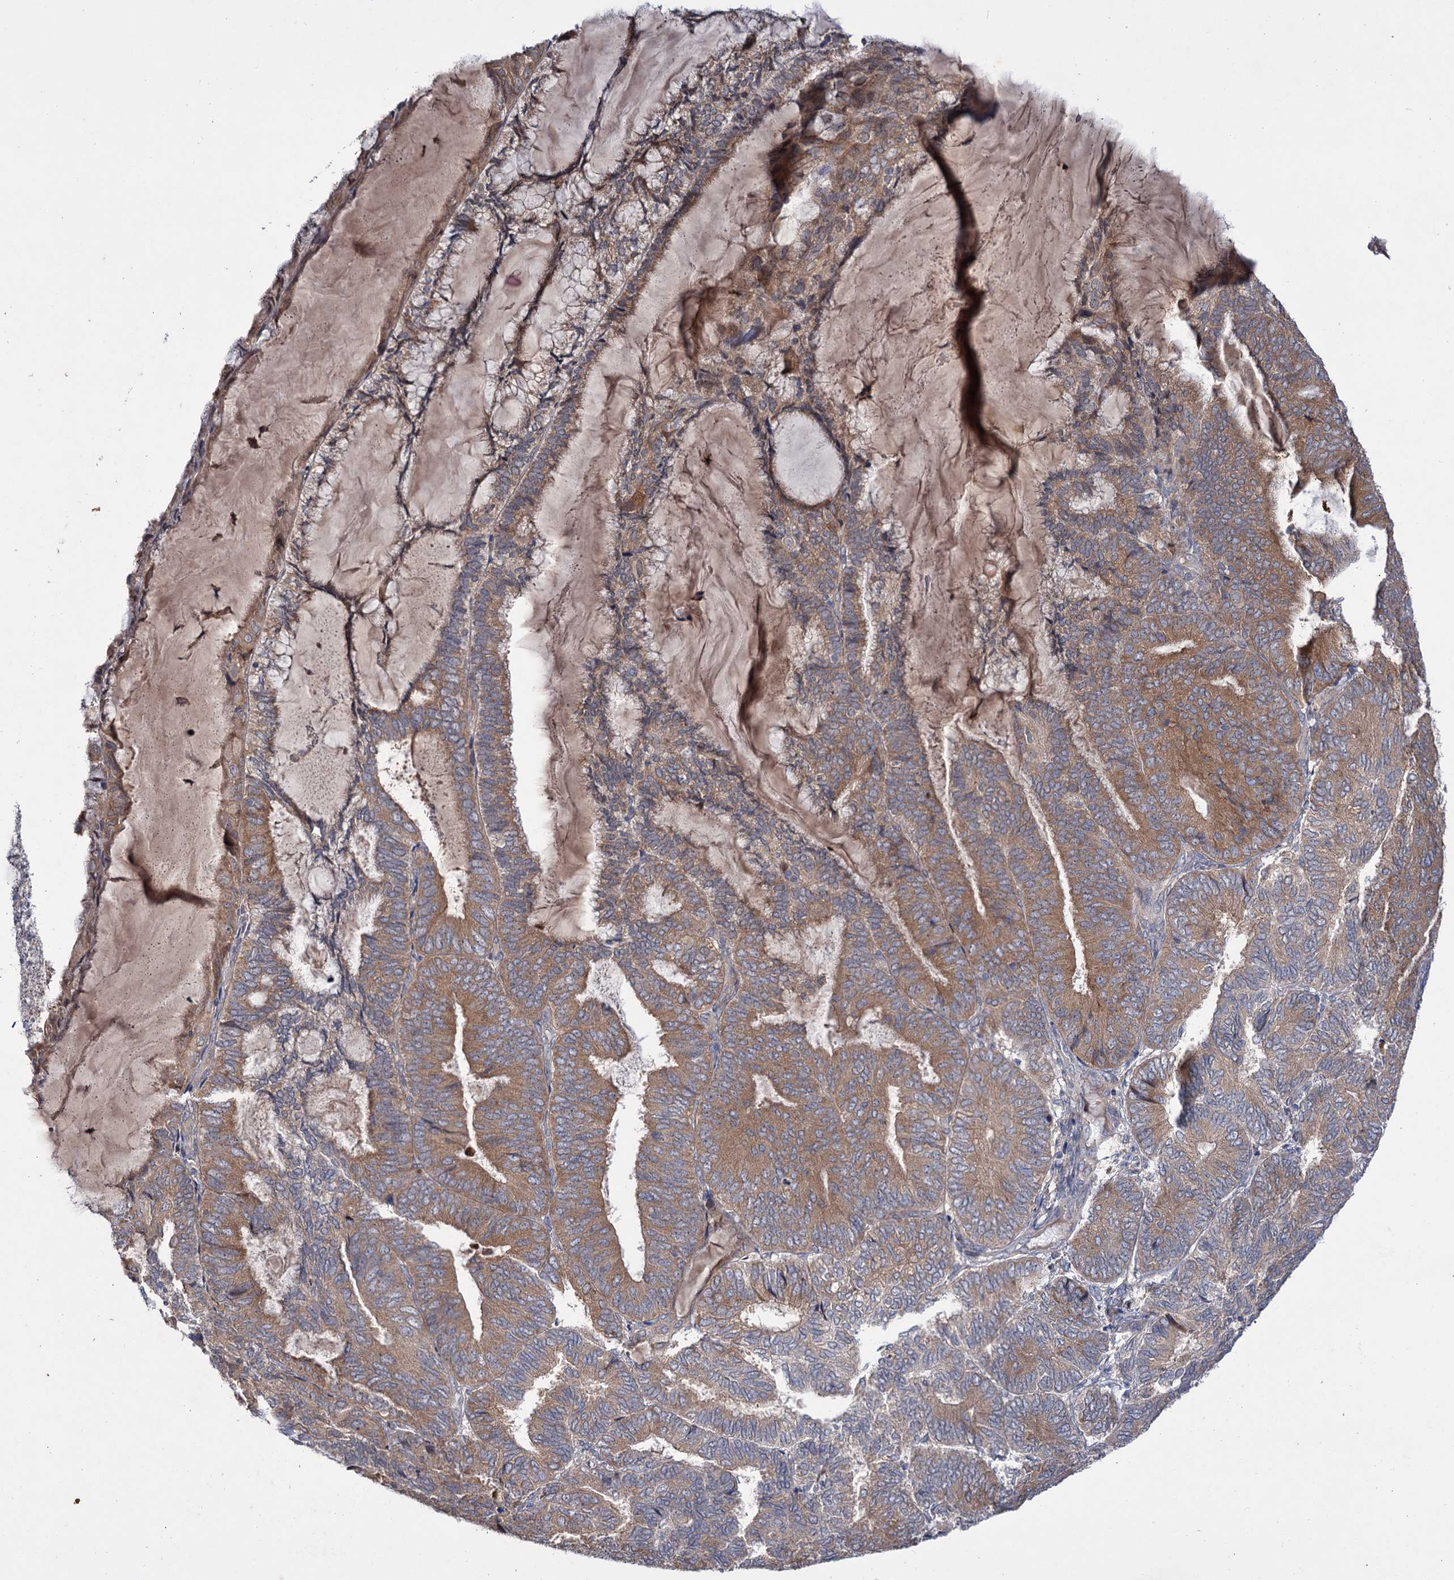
{"staining": {"intensity": "moderate", "quantity": "25%-75%", "location": "cytoplasmic/membranous"}, "tissue": "endometrial cancer", "cell_type": "Tumor cells", "image_type": "cancer", "snomed": [{"axis": "morphology", "description": "Adenocarcinoma, NOS"}, {"axis": "topography", "description": "Endometrium"}], "caption": "Endometrial adenocarcinoma stained with a protein marker demonstrates moderate staining in tumor cells.", "gene": "PTPN3", "patient": {"sex": "female", "age": 81}}